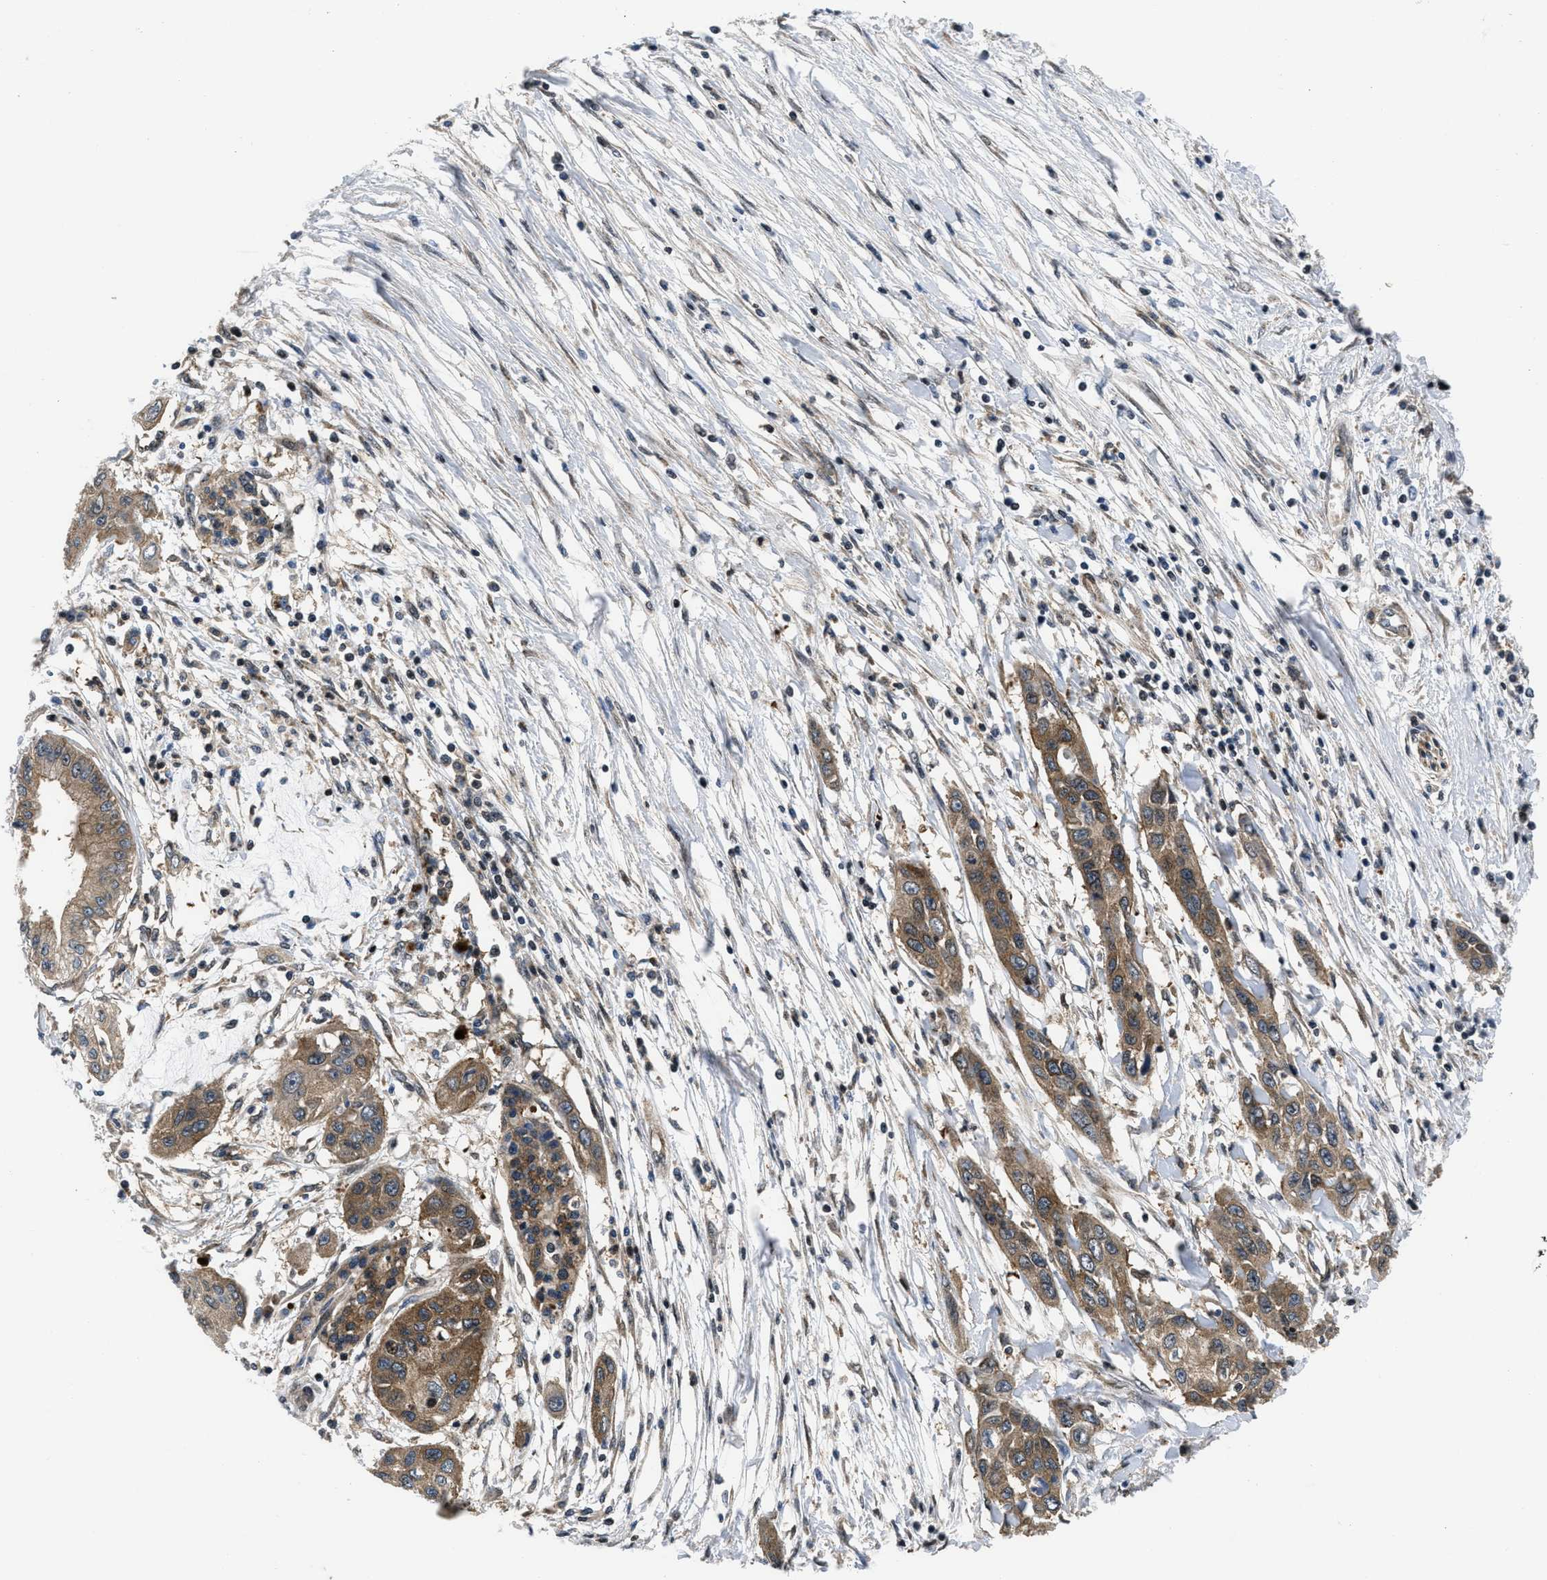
{"staining": {"intensity": "moderate", "quantity": ">75%", "location": "cytoplasmic/membranous"}, "tissue": "pancreatic cancer", "cell_type": "Tumor cells", "image_type": "cancer", "snomed": [{"axis": "morphology", "description": "Adenocarcinoma, NOS"}, {"axis": "topography", "description": "Pancreas"}], "caption": "Approximately >75% of tumor cells in adenocarcinoma (pancreatic) show moderate cytoplasmic/membranous protein expression as visualized by brown immunohistochemical staining.", "gene": "PPP2CB", "patient": {"sex": "female", "age": 70}}